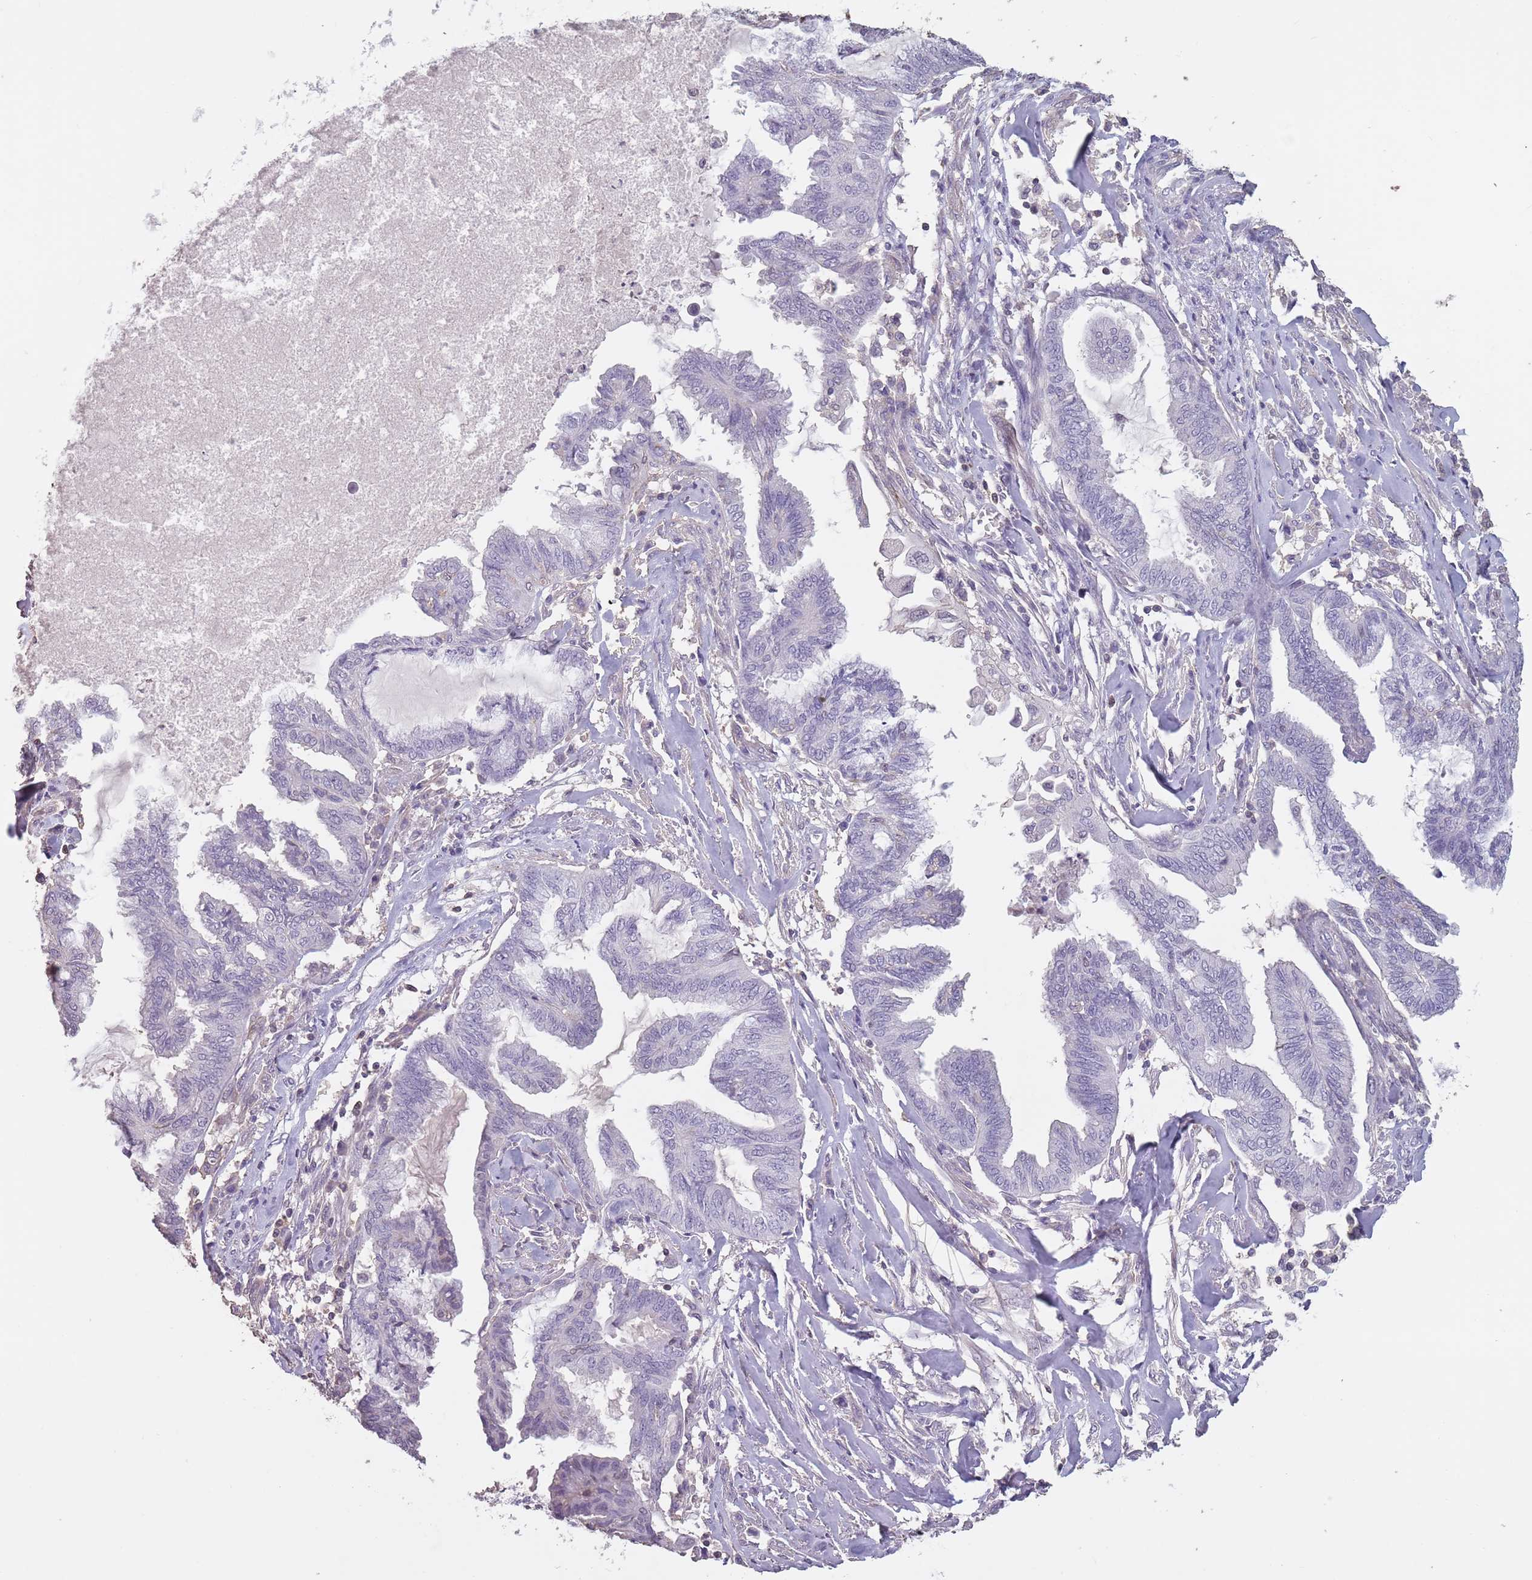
{"staining": {"intensity": "negative", "quantity": "none", "location": "none"}, "tissue": "endometrial cancer", "cell_type": "Tumor cells", "image_type": "cancer", "snomed": [{"axis": "morphology", "description": "Adenocarcinoma, NOS"}, {"axis": "topography", "description": "Endometrium"}], "caption": "IHC micrograph of endometrial cancer stained for a protein (brown), which shows no expression in tumor cells.", "gene": "SUN5", "patient": {"sex": "female", "age": 86}}